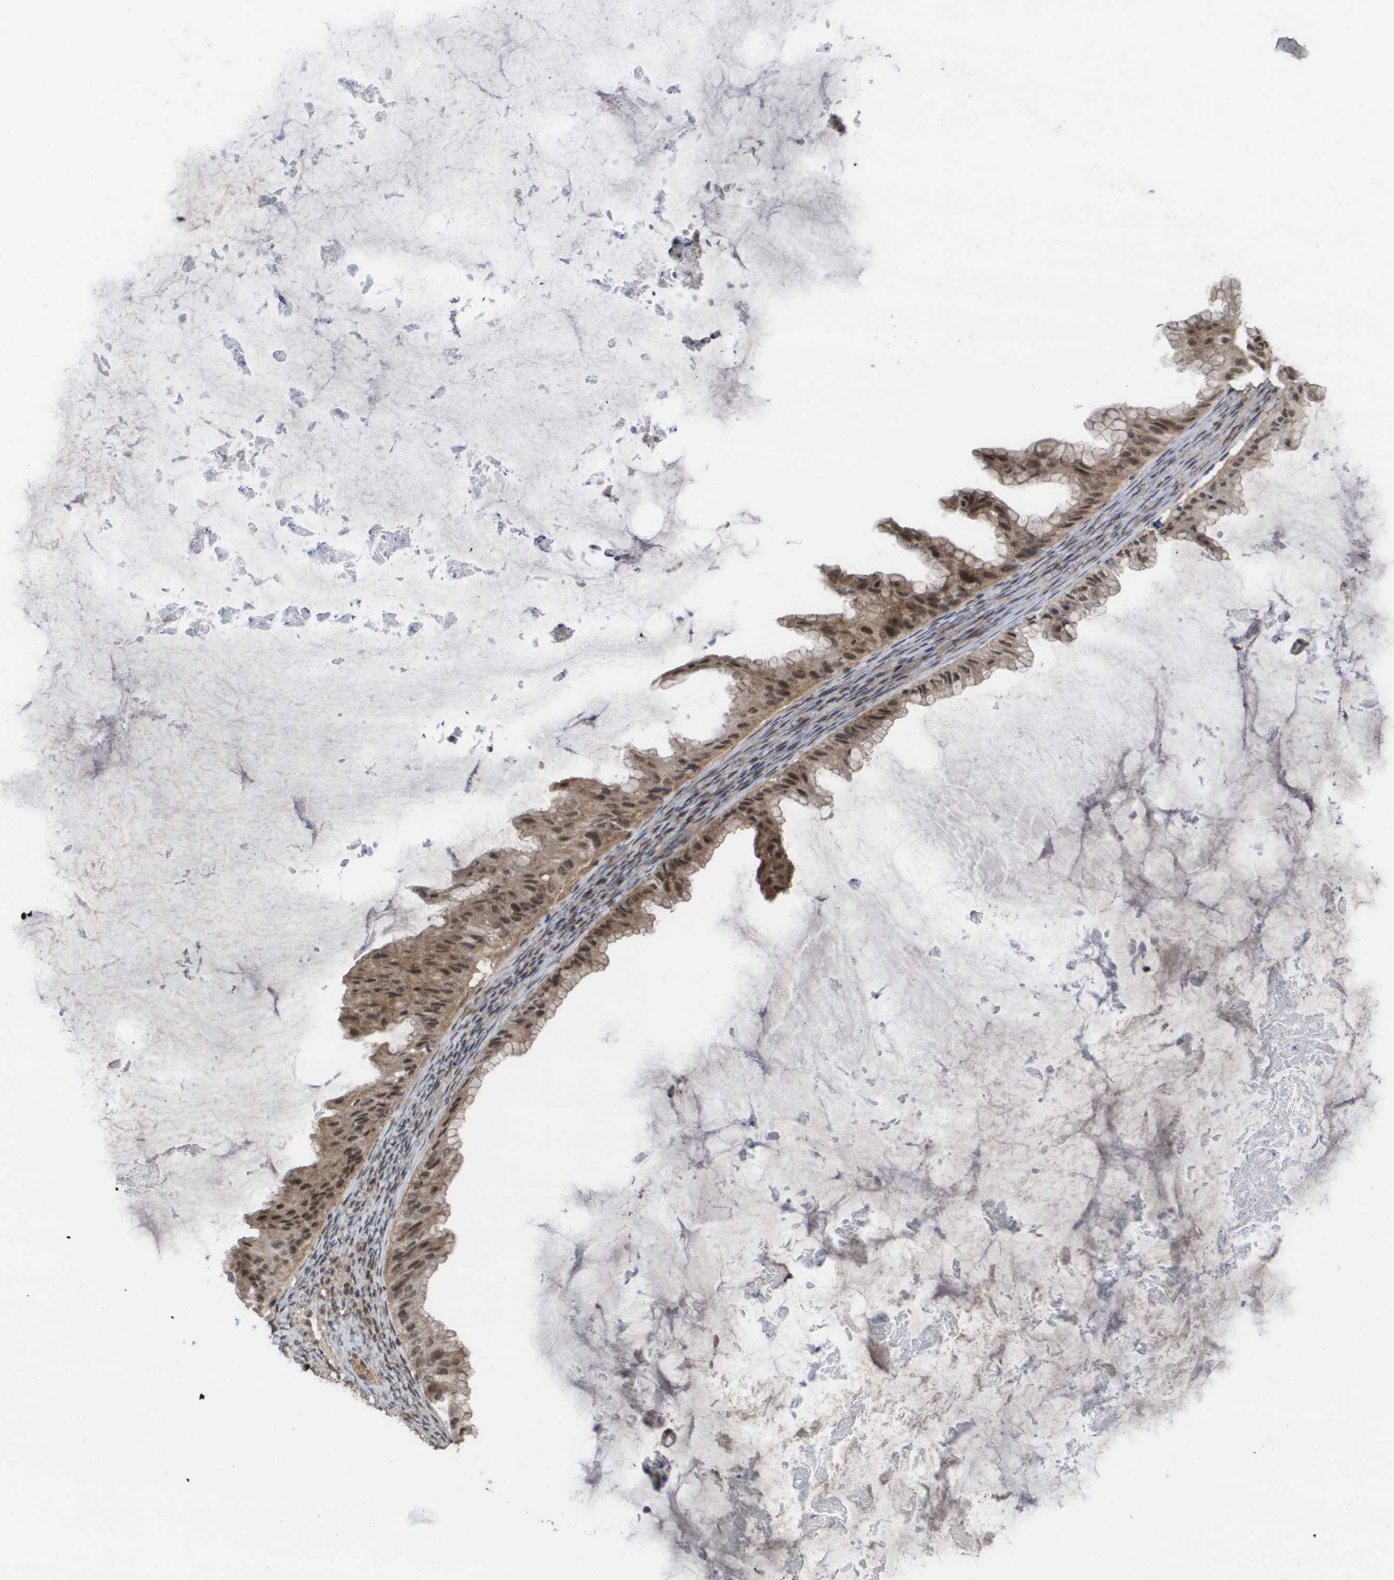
{"staining": {"intensity": "moderate", "quantity": ">75%", "location": "cytoplasmic/membranous,nuclear"}, "tissue": "ovarian cancer", "cell_type": "Tumor cells", "image_type": "cancer", "snomed": [{"axis": "morphology", "description": "Cystadenocarcinoma, mucinous, NOS"}, {"axis": "topography", "description": "Ovary"}], "caption": "The image reveals staining of ovarian mucinous cystadenocarcinoma, revealing moderate cytoplasmic/membranous and nuclear protein staining (brown color) within tumor cells.", "gene": "AMBRA1", "patient": {"sex": "female", "age": 61}}